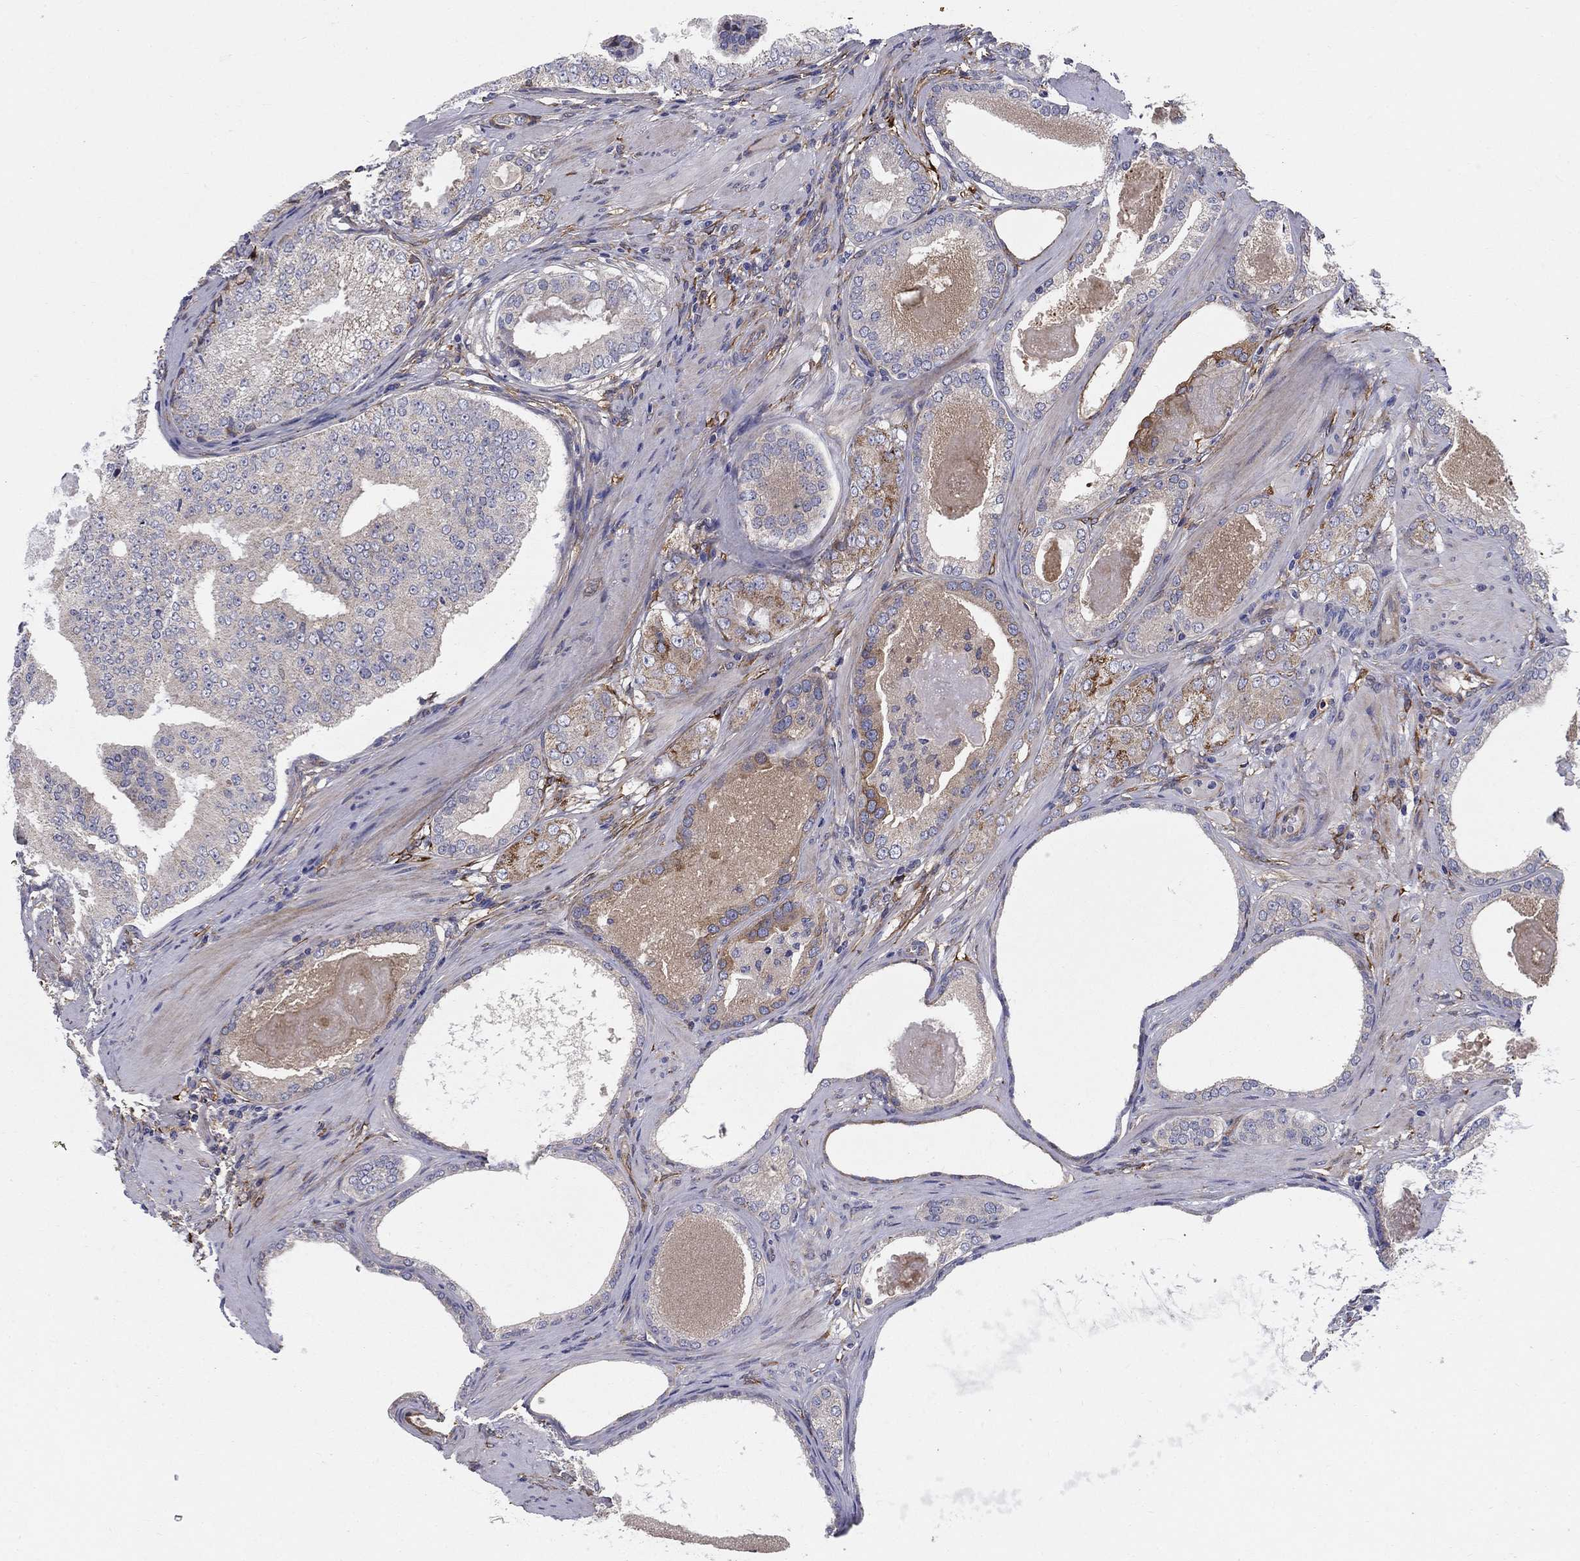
{"staining": {"intensity": "negative", "quantity": "none", "location": "none"}, "tissue": "prostate cancer", "cell_type": "Tumor cells", "image_type": "cancer", "snomed": [{"axis": "morphology", "description": "Adenocarcinoma, High grade"}, {"axis": "topography", "description": "Prostate and seminal vesicle, NOS"}], "caption": "An immunohistochemistry photomicrograph of prostate adenocarcinoma (high-grade) is shown. There is no staining in tumor cells of prostate adenocarcinoma (high-grade). (DAB immunohistochemistry, high magnification).", "gene": "EMP2", "patient": {"sex": "male", "age": 62}}